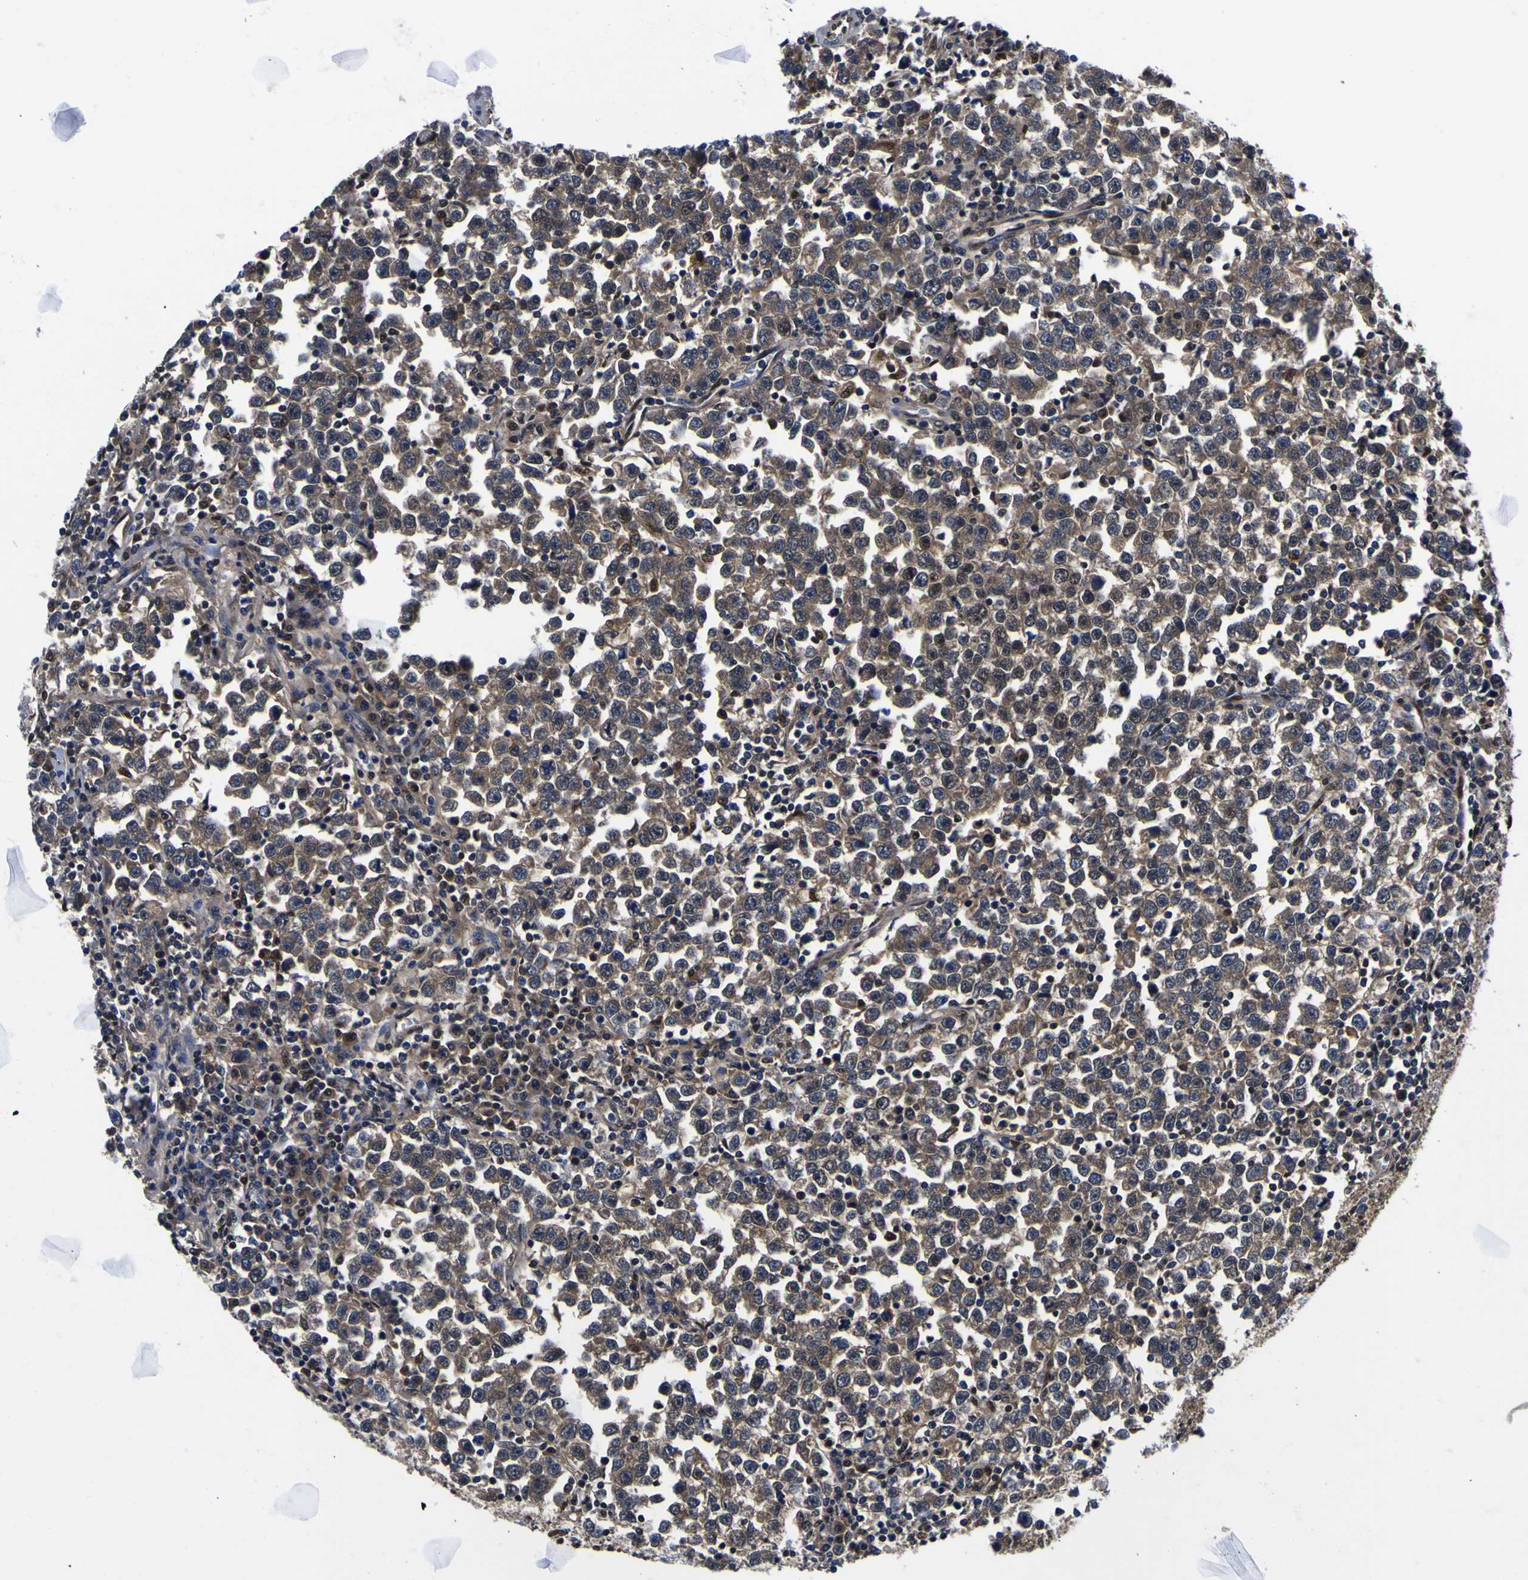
{"staining": {"intensity": "moderate", "quantity": ">75%", "location": "cytoplasmic/membranous"}, "tissue": "testis cancer", "cell_type": "Tumor cells", "image_type": "cancer", "snomed": [{"axis": "morphology", "description": "Seminoma, NOS"}, {"axis": "topography", "description": "Testis"}], "caption": "Brown immunohistochemical staining in human seminoma (testis) exhibits moderate cytoplasmic/membranous expression in approximately >75% of tumor cells.", "gene": "FAM110B", "patient": {"sex": "male", "age": 43}}